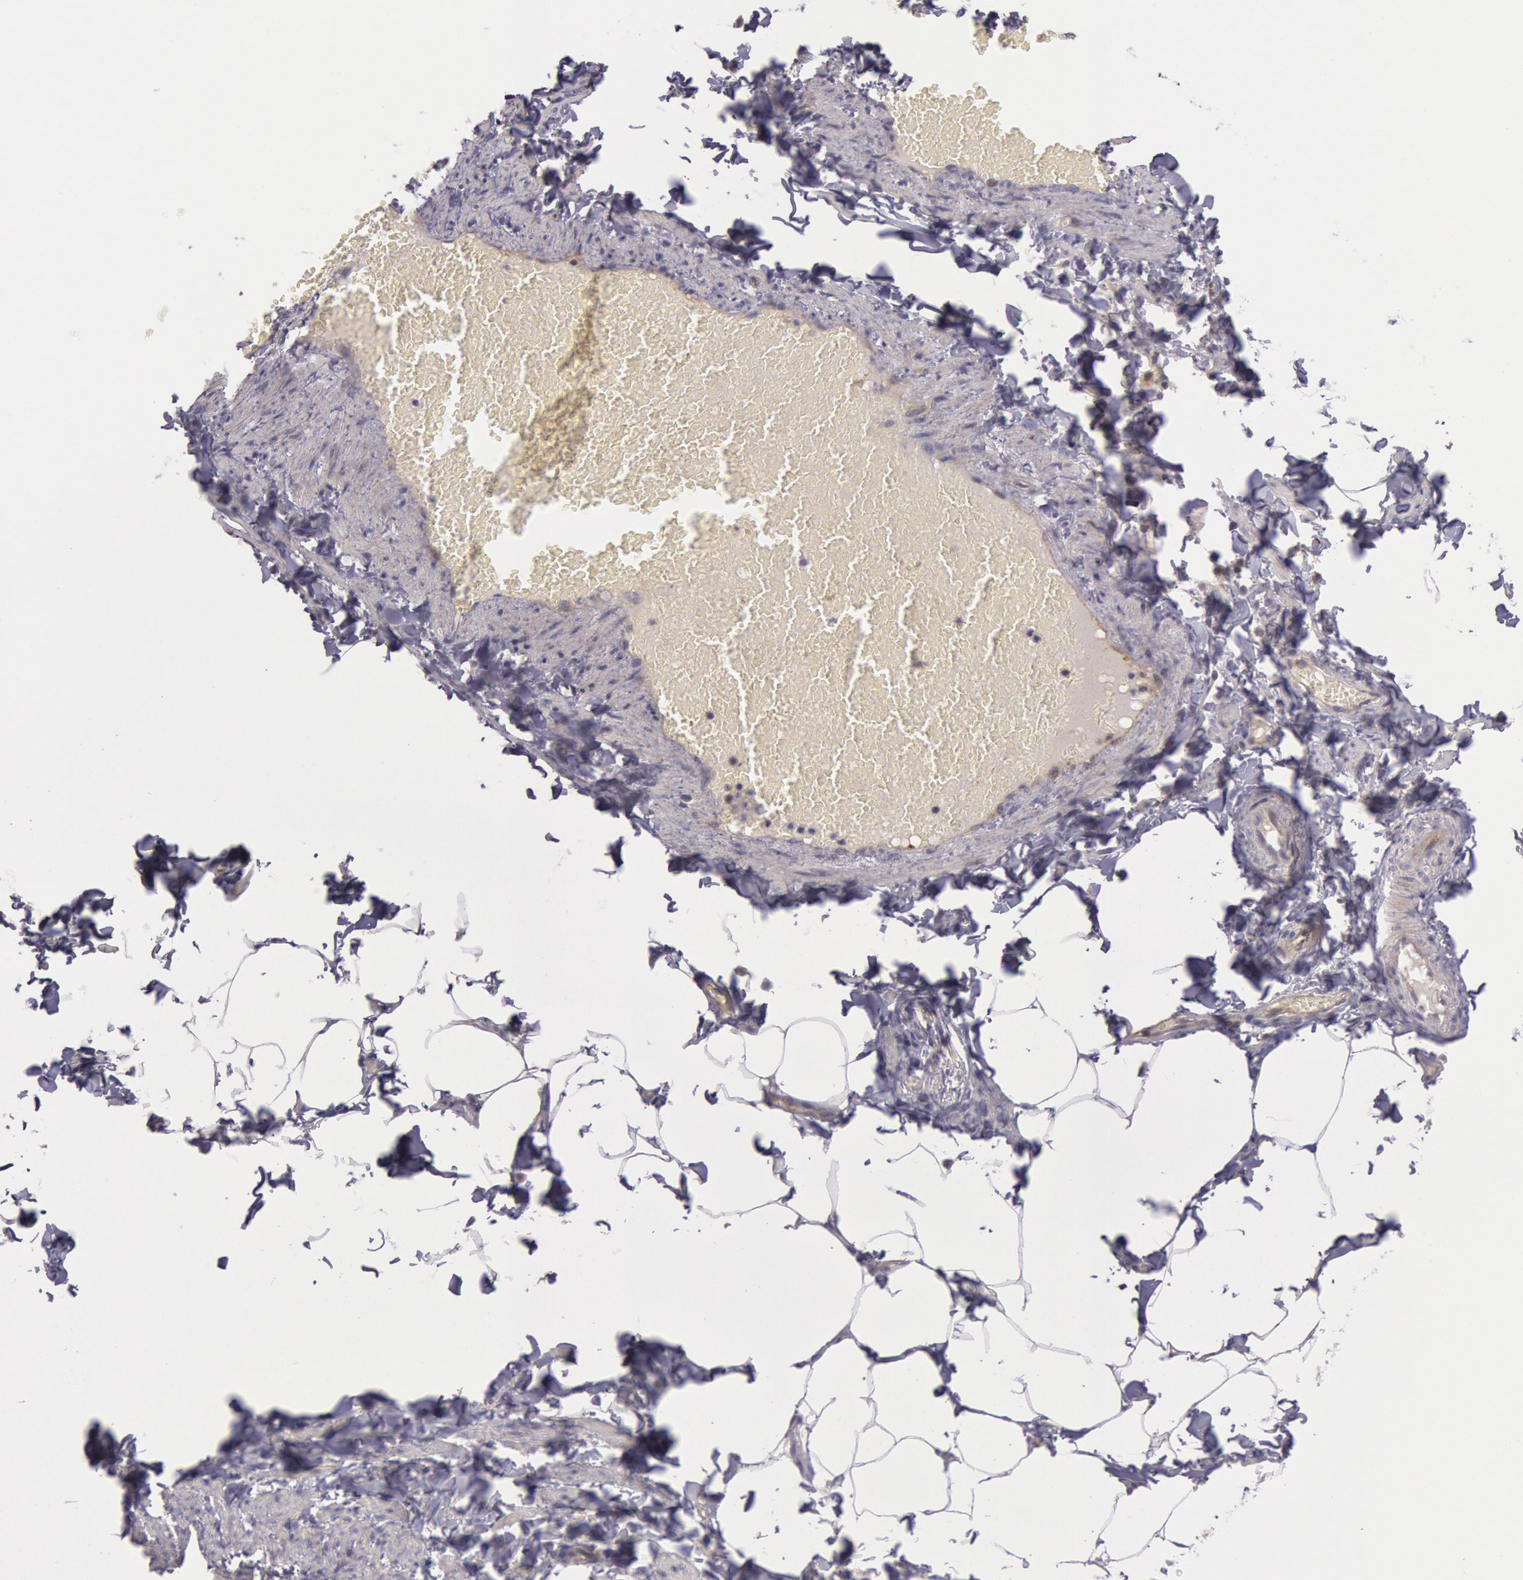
{"staining": {"intensity": "negative", "quantity": "none", "location": "none"}, "tissue": "adipose tissue", "cell_type": "Adipocytes", "image_type": "normal", "snomed": [{"axis": "morphology", "description": "Normal tissue, NOS"}, {"axis": "topography", "description": "Vascular tissue"}], "caption": "Immunohistochemistry (IHC) of benign human adipose tissue shows no positivity in adipocytes.", "gene": "TRIB2", "patient": {"sex": "male", "age": 41}}